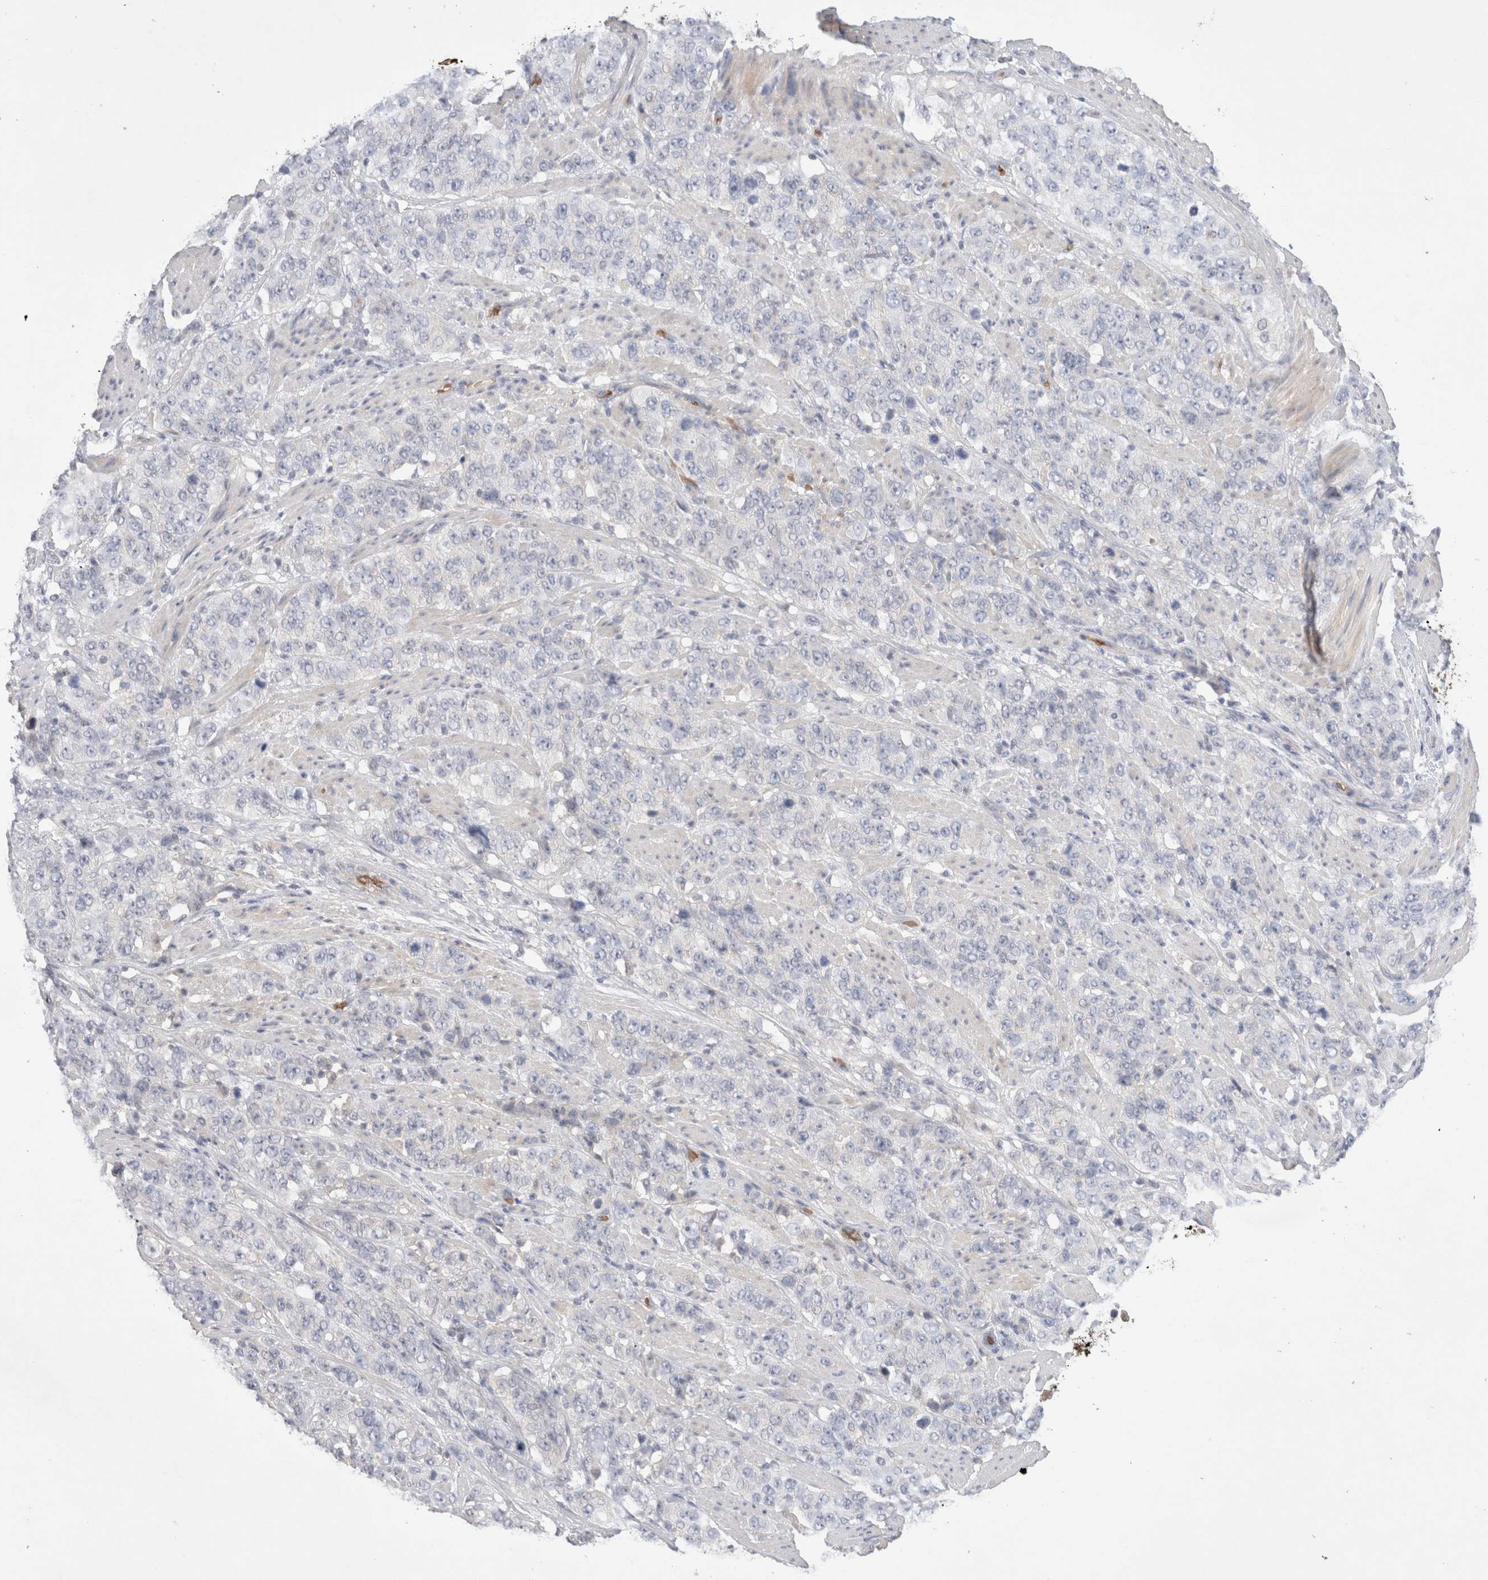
{"staining": {"intensity": "negative", "quantity": "none", "location": "none"}, "tissue": "stomach cancer", "cell_type": "Tumor cells", "image_type": "cancer", "snomed": [{"axis": "morphology", "description": "Adenocarcinoma, NOS"}, {"axis": "topography", "description": "Stomach"}], "caption": "Protein analysis of adenocarcinoma (stomach) demonstrates no significant staining in tumor cells.", "gene": "MST1", "patient": {"sex": "male", "age": 48}}